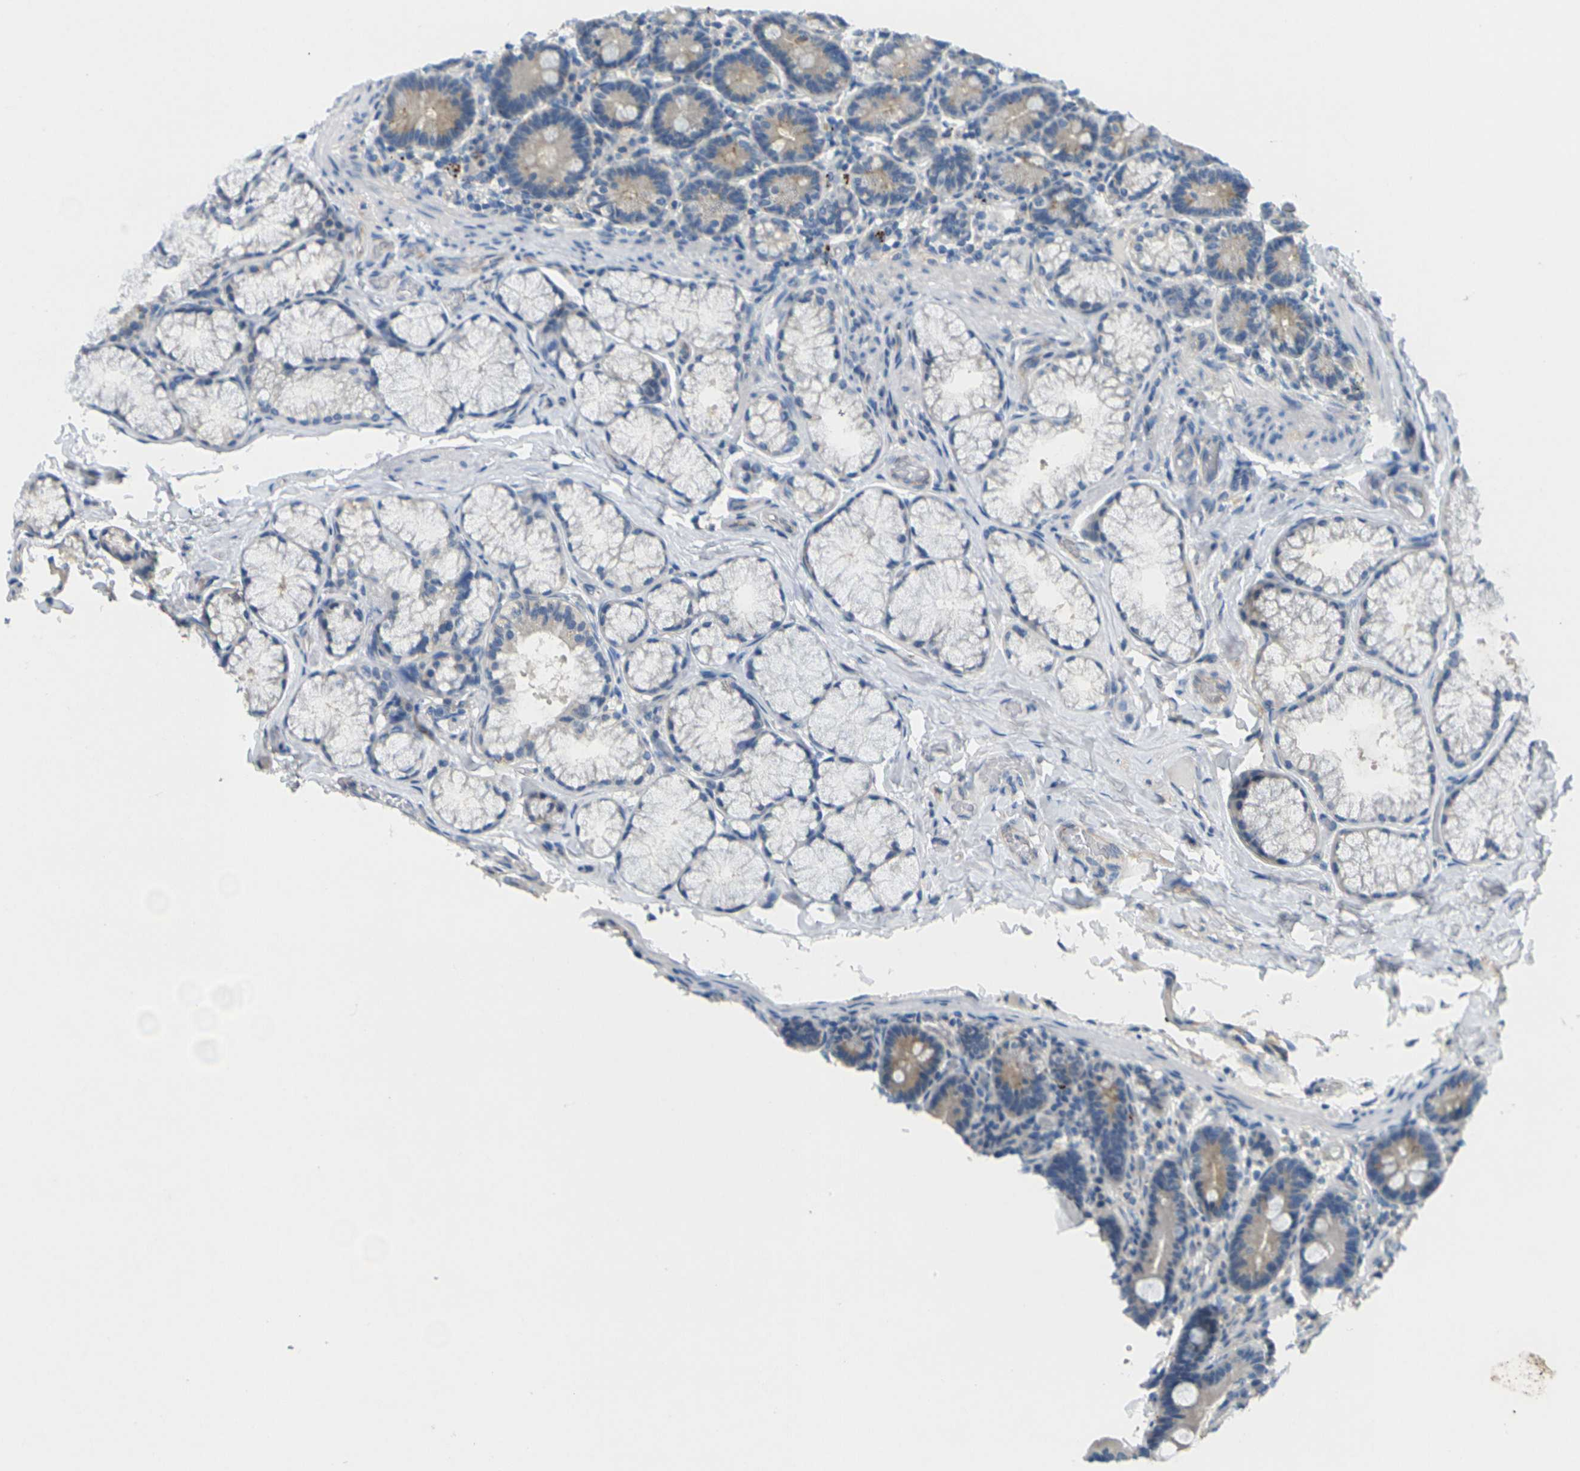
{"staining": {"intensity": "moderate", "quantity": "<25%", "location": "cytoplasmic/membranous"}, "tissue": "duodenum", "cell_type": "Glandular cells", "image_type": "normal", "snomed": [{"axis": "morphology", "description": "Normal tissue, NOS"}, {"axis": "topography", "description": "Duodenum"}], "caption": "Approximately <25% of glandular cells in benign duodenum display moderate cytoplasmic/membranous protein expression as visualized by brown immunohistochemical staining.", "gene": "CYP2C8", "patient": {"sex": "male", "age": 54}}